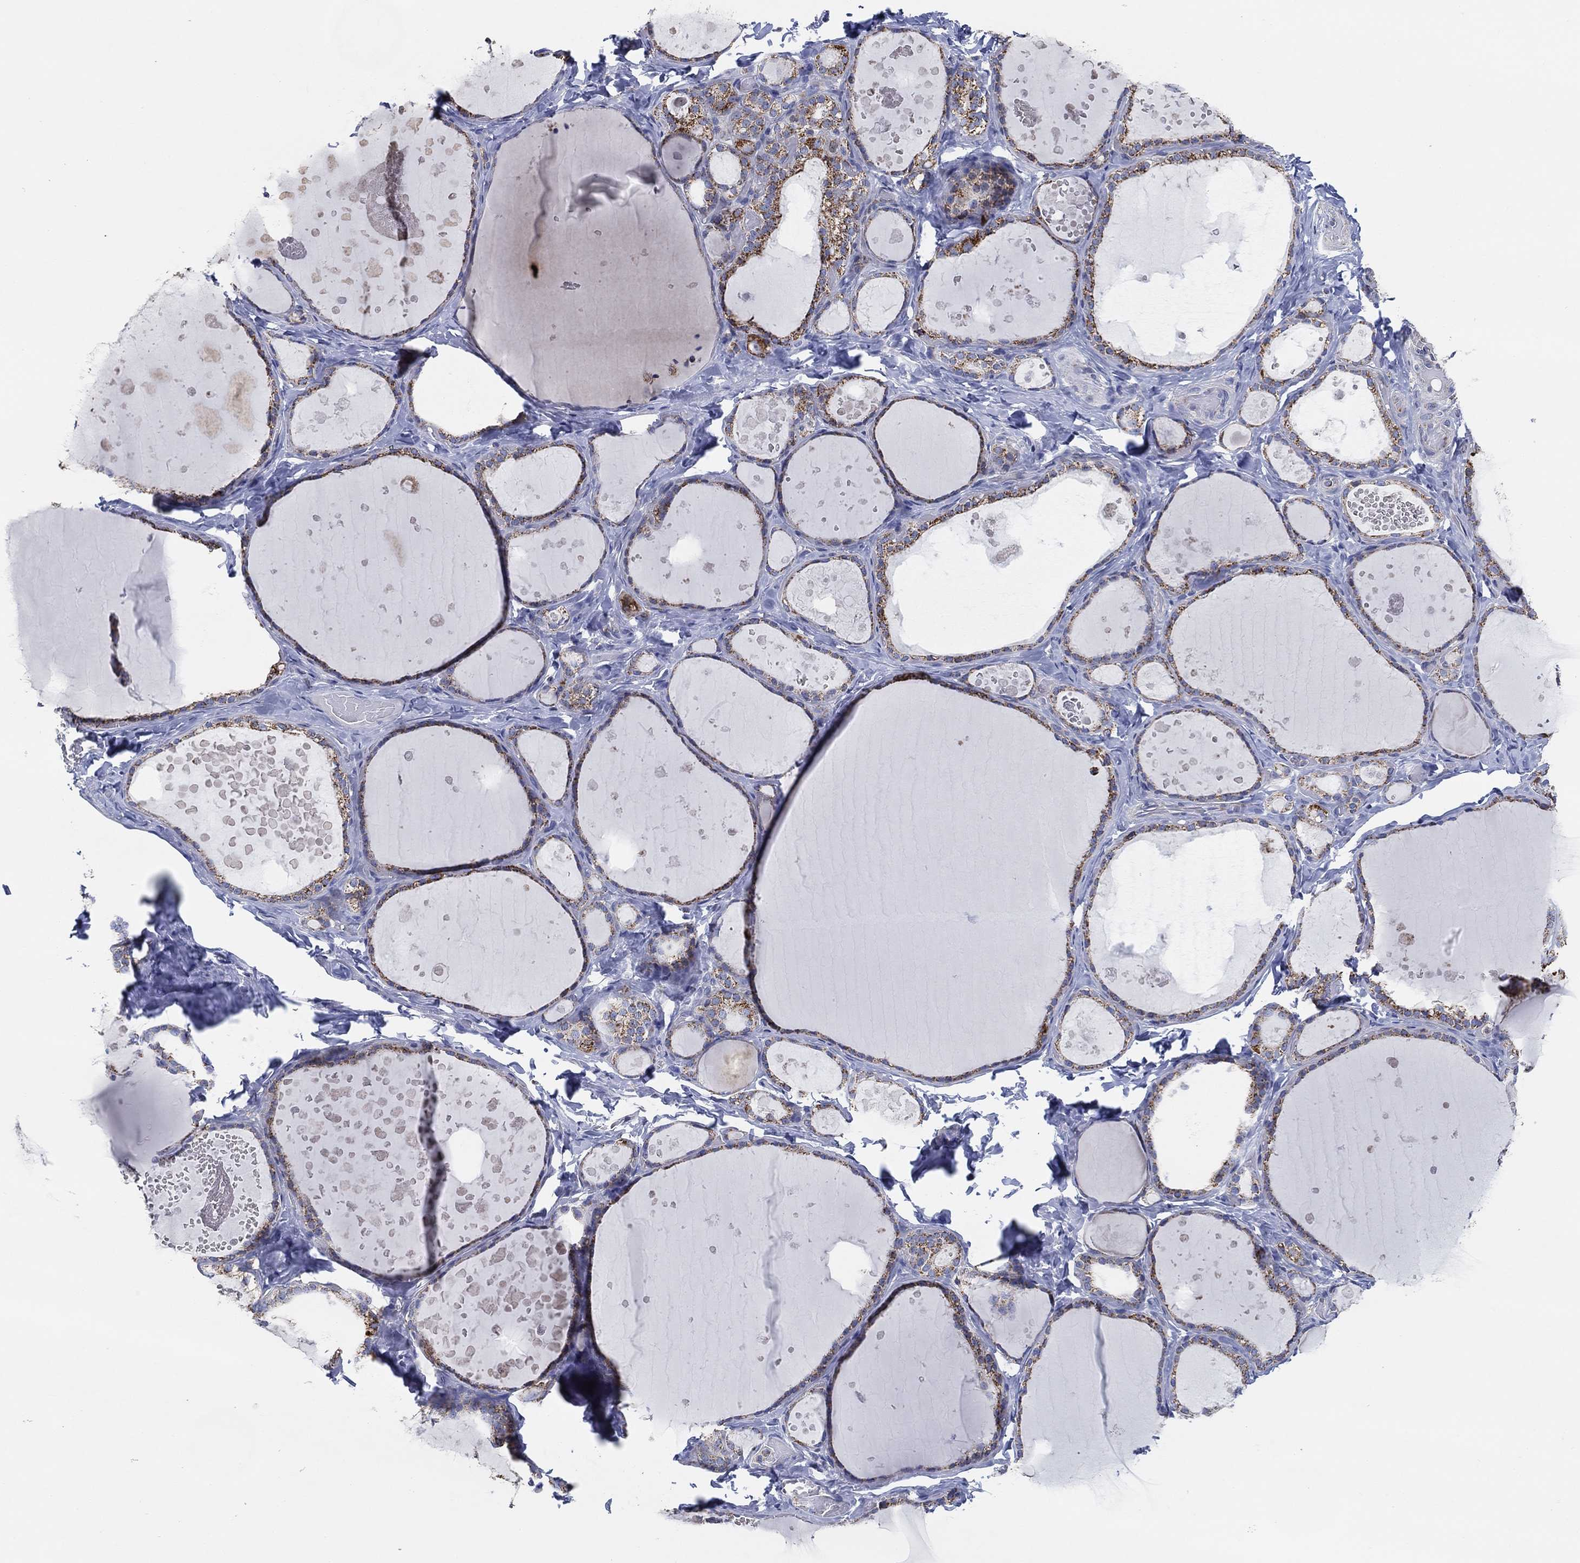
{"staining": {"intensity": "moderate", "quantity": "25%-75%", "location": "cytoplasmic/membranous"}, "tissue": "thyroid gland", "cell_type": "Glandular cells", "image_type": "normal", "snomed": [{"axis": "morphology", "description": "Normal tissue, NOS"}, {"axis": "topography", "description": "Thyroid gland"}], "caption": "Protein expression by immunohistochemistry (IHC) displays moderate cytoplasmic/membranous staining in approximately 25%-75% of glandular cells in benign thyroid gland.", "gene": "GCAT", "patient": {"sex": "female", "age": 56}}